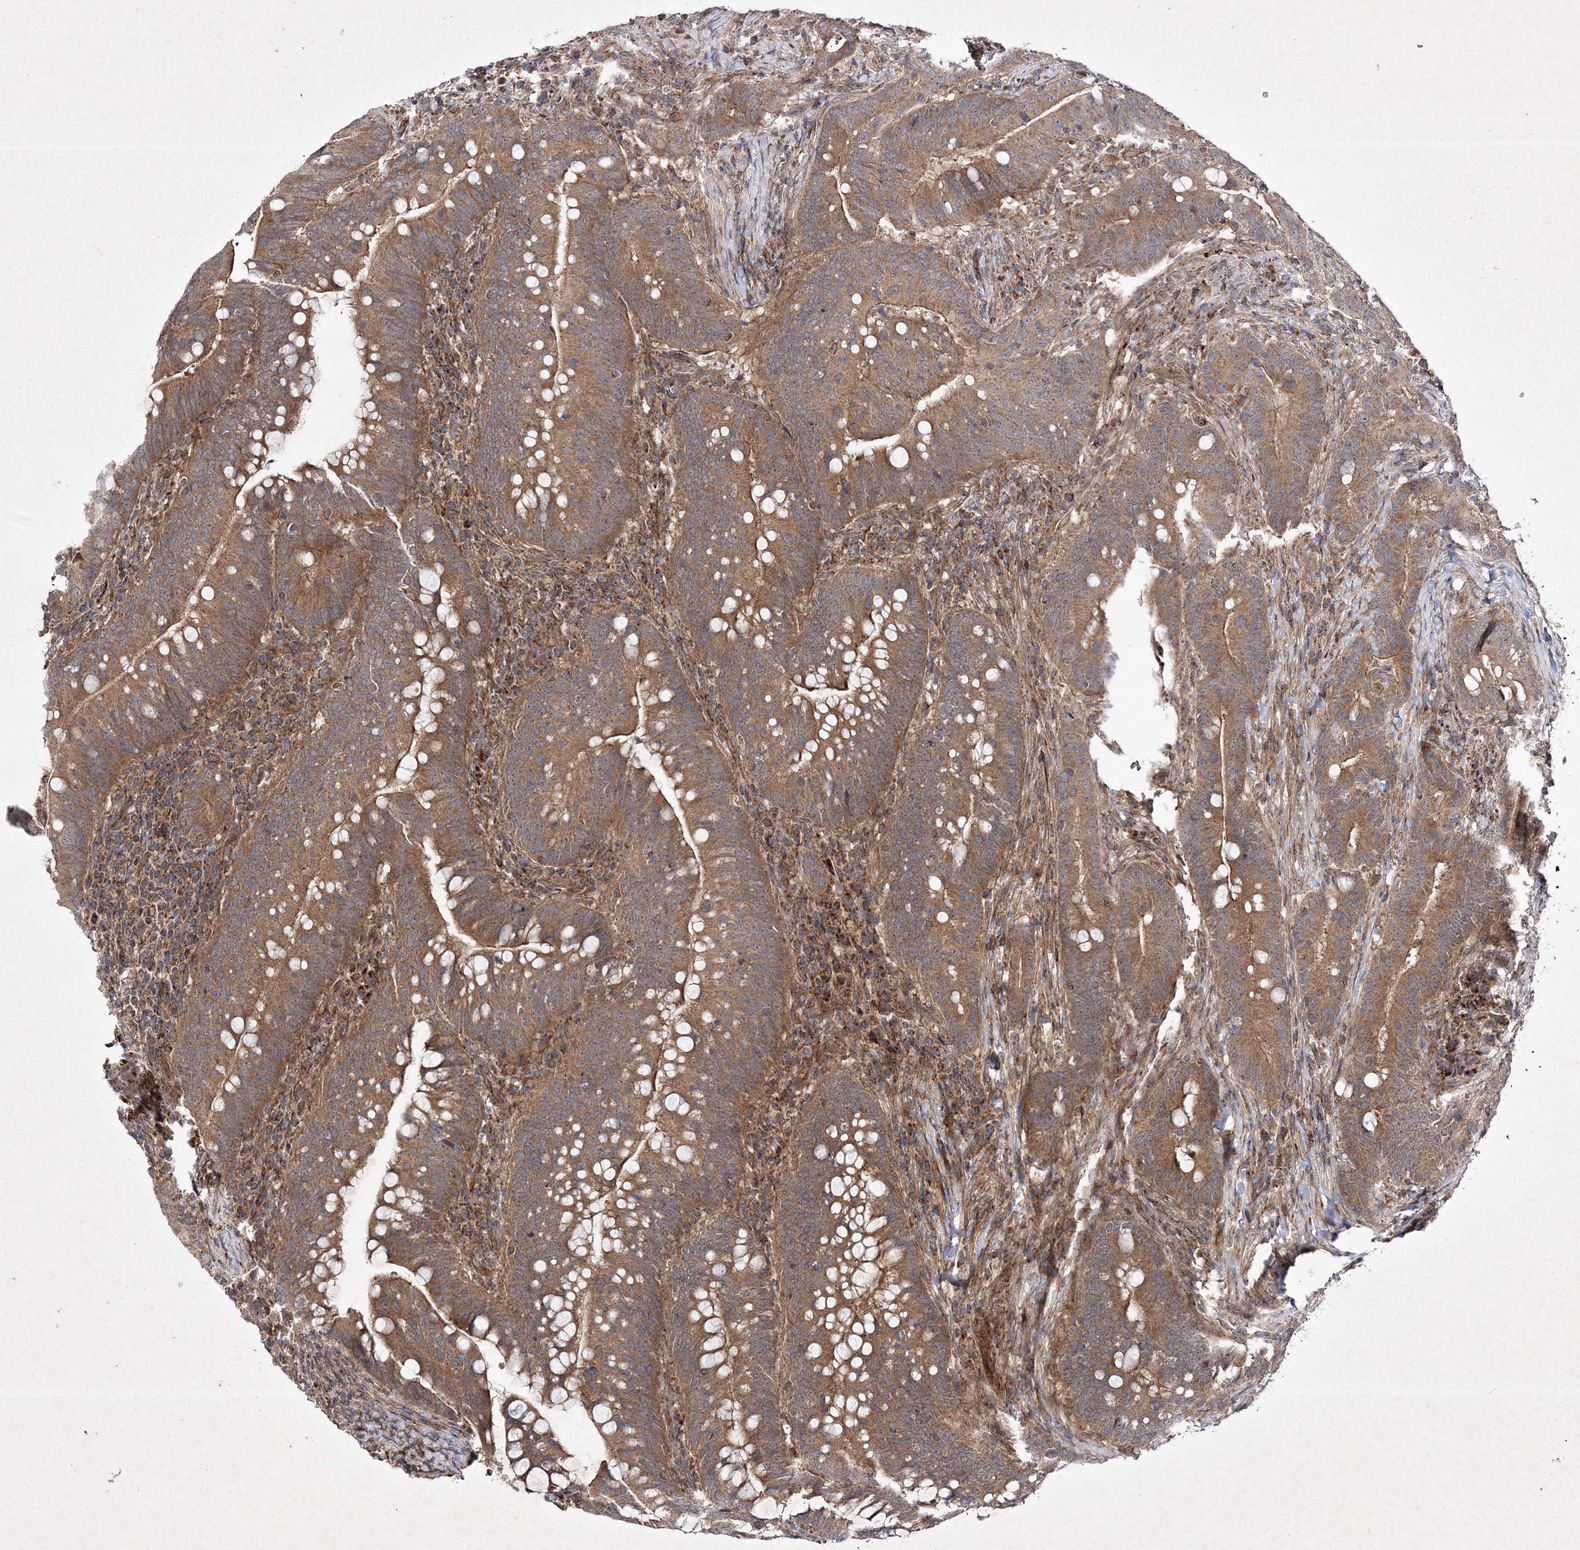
{"staining": {"intensity": "moderate", "quantity": ">75%", "location": "cytoplasmic/membranous"}, "tissue": "colorectal cancer", "cell_type": "Tumor cells", "image_type": "cancer", "snomed": [{"axis": "morphology", "description": "Adenocarcinoma, NOS"}, {"axis": "topography", "description": "Colon"}], "caption": "Protein expression analysis of human adenocarcinoma (colorectal) reveals moderate cytoplasmic/membranous positivity in about >75% of tumor cells. (IHC, brightfield microscopy, high magnification).", "gene": "SCRN3", "patient": {"sex": "female", "age": 66}}